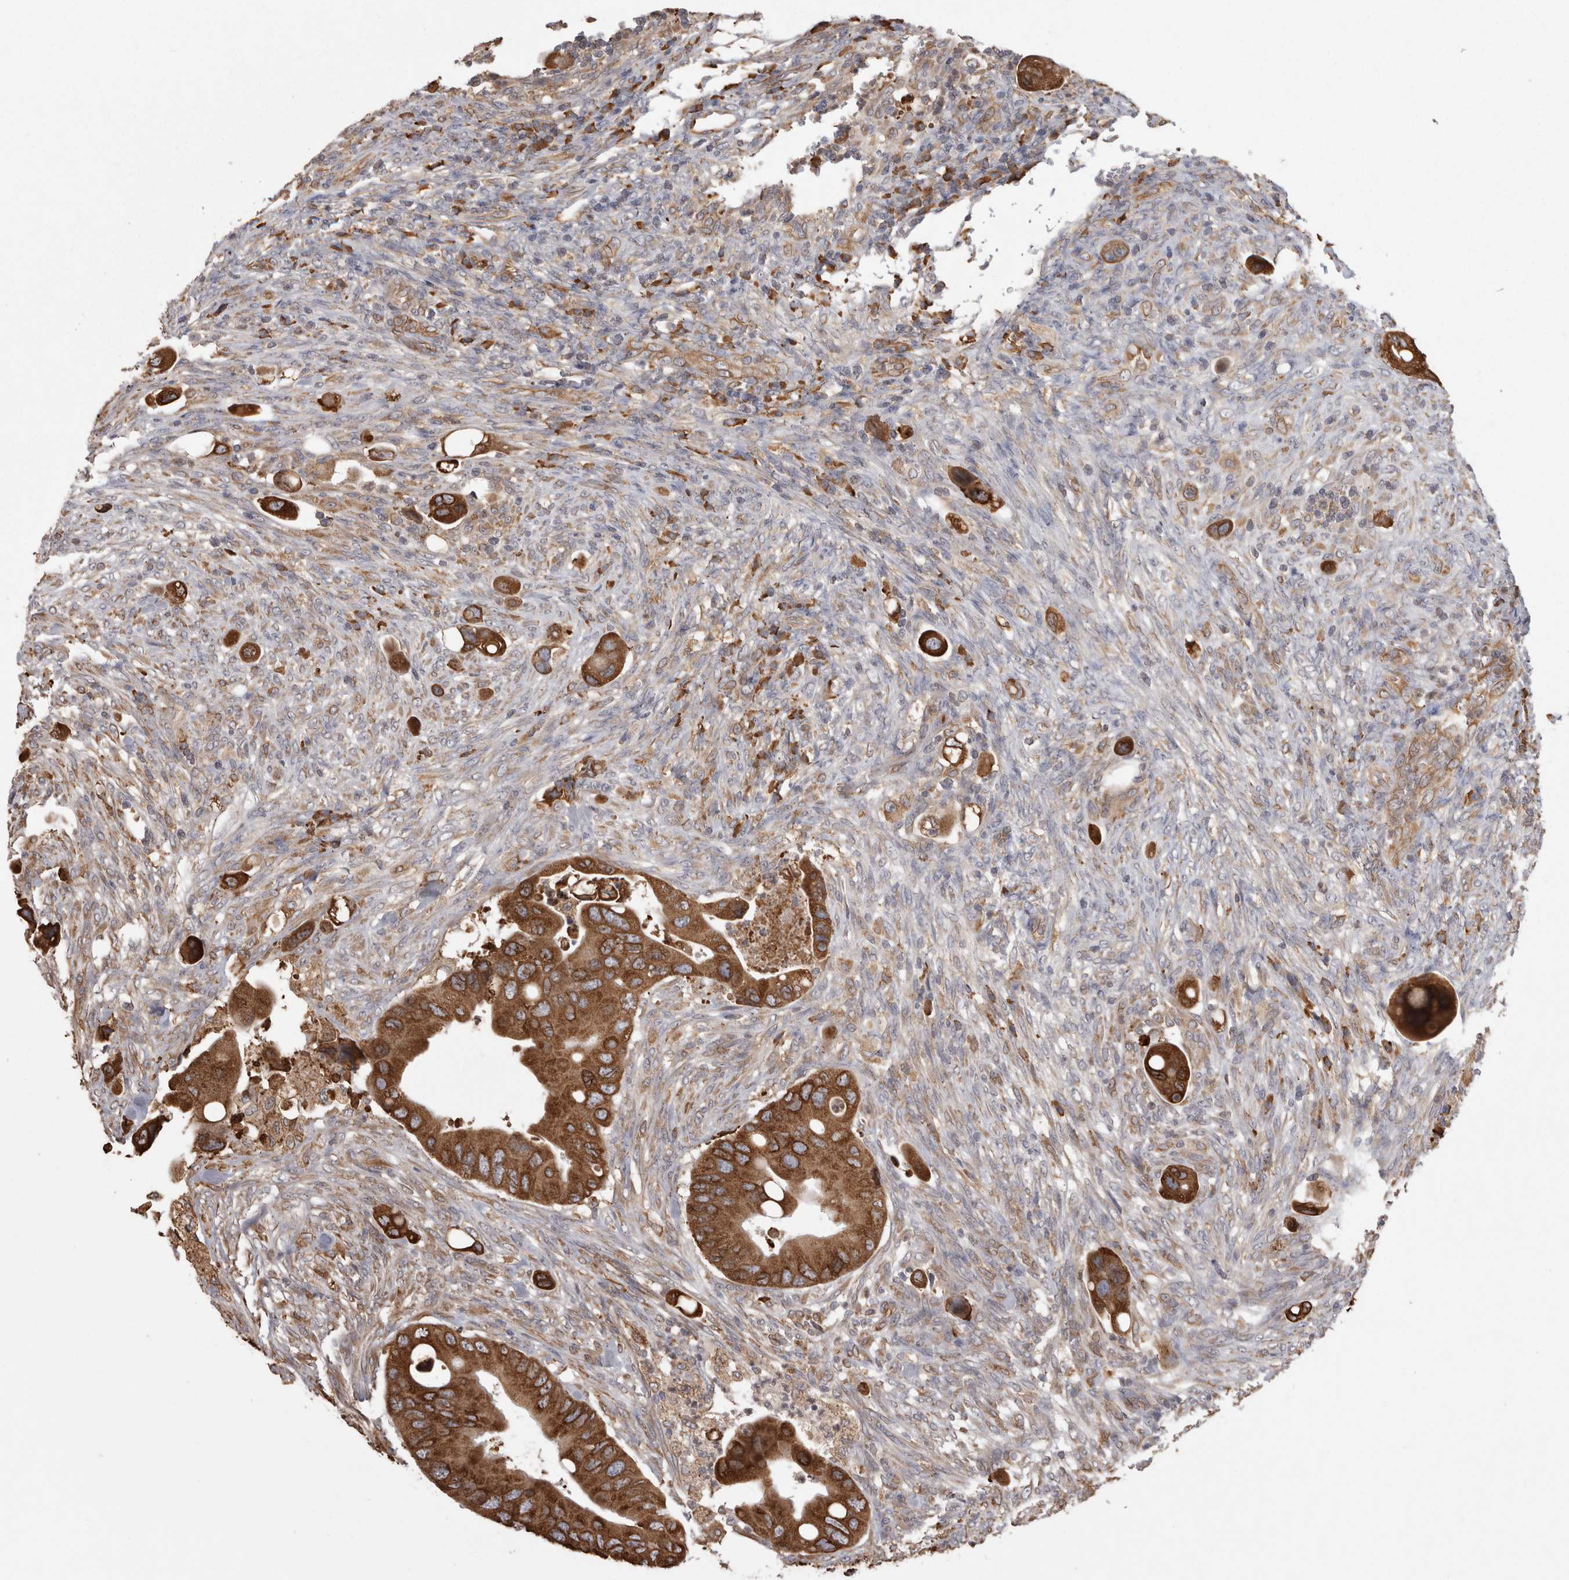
{"staining": {"intensity": "strong", "quantity": ">75%", "location": "cytoplasmic/membranous"}, "tissue": "colorectal cancer", "cell_type": "Tumor cells", "image_type": "cancer", "snomed": [{"axis": "morphology", "description": "Adenocarcinoma, NOS"}, {"axis": "topography", "description": "Rectum"}], "caption": "Colorectal cancer stained with a protein marker displays strong staining in tumor cells.", "gene": "PON2", "patient": {"sex": "female", "age": 57}}